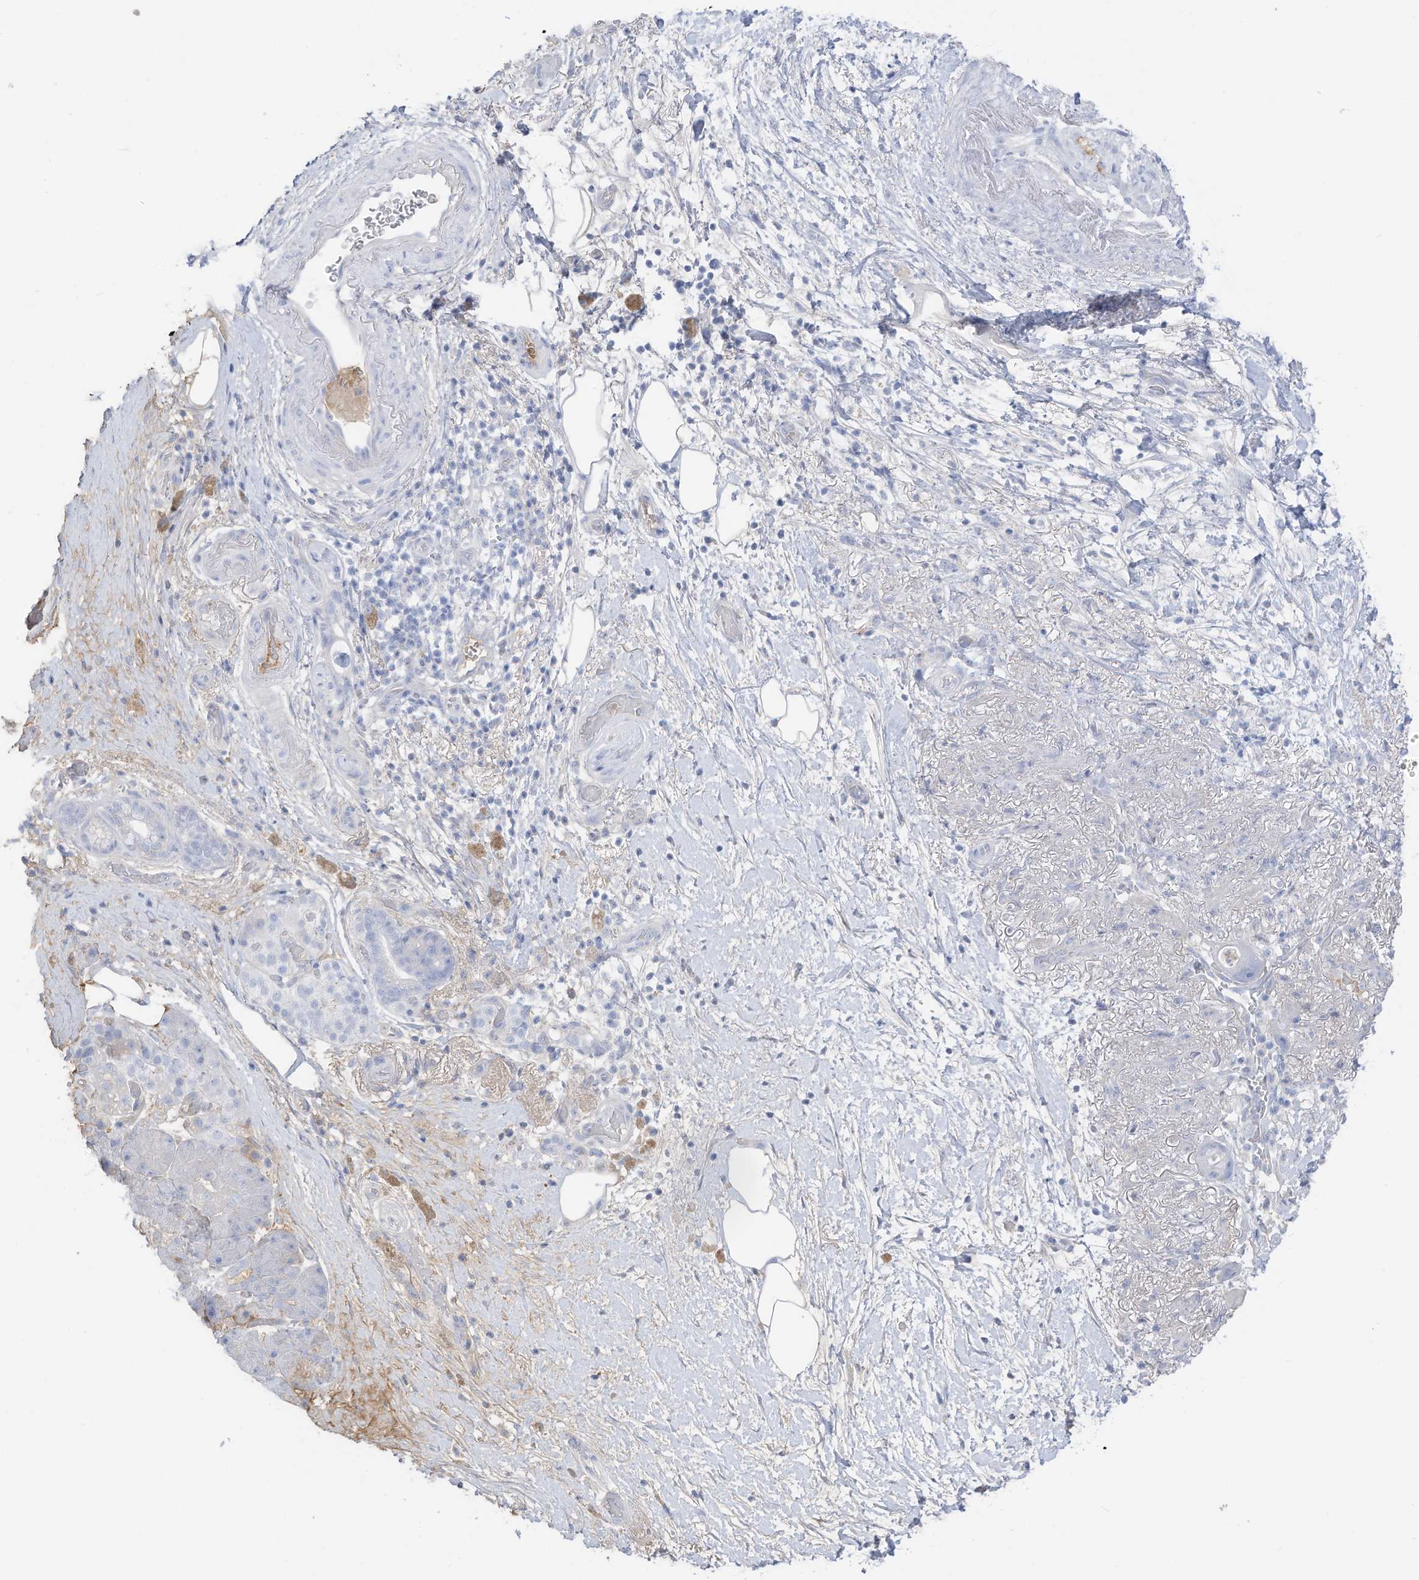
{"staining": {"intensity": "negative", "quantity": "none", "location": "none"}, "tissue": "pancreatic cancer", "cell_type": "Tumor cells", "image_type": "cancer", "snomed": [{"axis": "morphology", "description": "Normal tissue, NOS"}, {"axis": "morphology", "description": "Adenocarcinoma, NOS"}, {"axis": "topography", "description": "Pancreas"}], "caption": "Tumor cells show no significant protein positivity in adenocarcinoma (pancreatic).", "gene": "HSD17B13", "patient": {"sex": "female", "age": 68}}